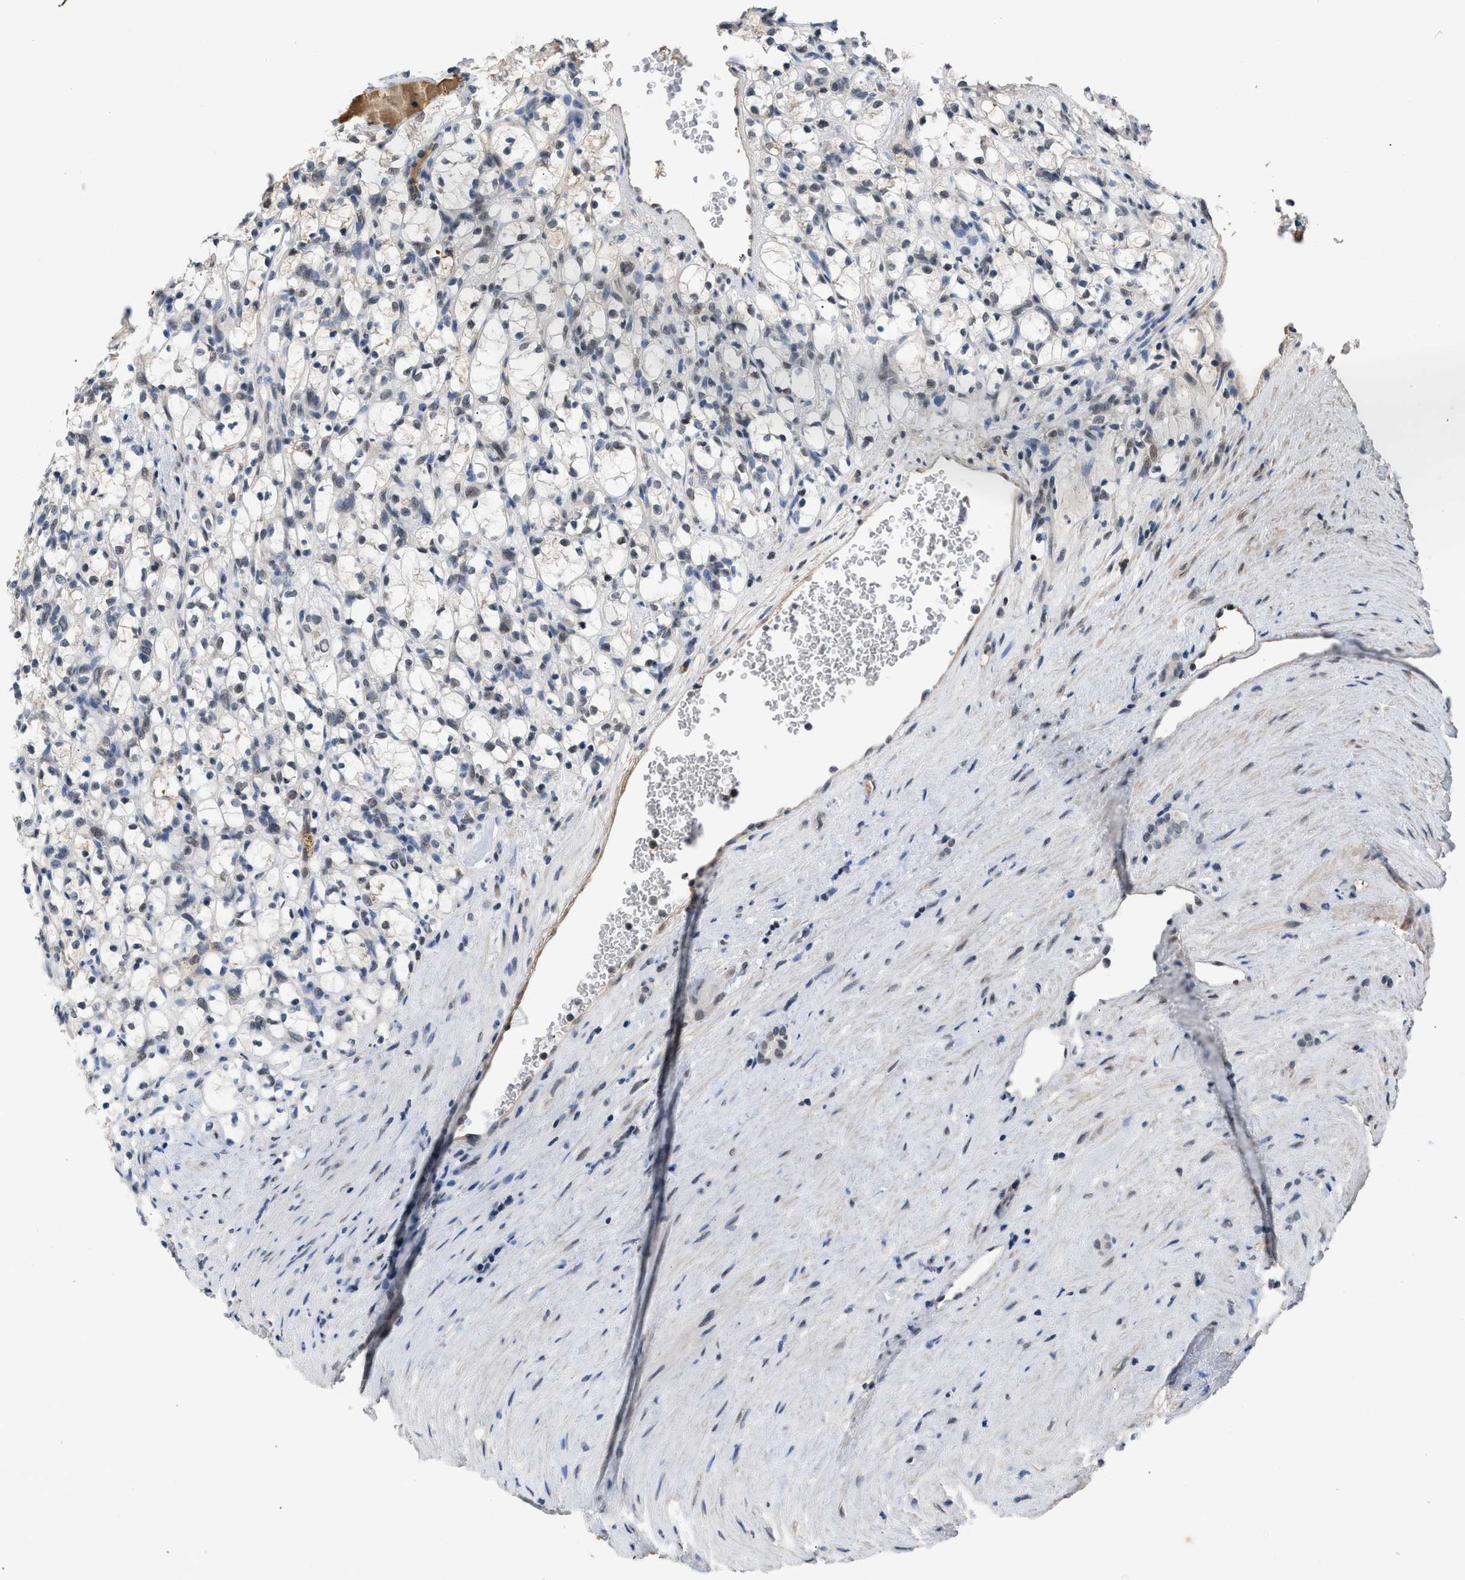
{"staining": {"intensity": "weak", "quantity": "25%-75%", "location": "nuclear"}, "tissue": "renal cancer", "cell_type": "Tumor cells", "image_type": "cancer", "snomed": [{"axis": "morphology", "description": "Adenocarcinoma, NOS"}, {"axis": "topography", "description": "Kidney"}], "caption": "Immunohistochemical staining of human renal adenocarcinoma displays low levels of weak nuclear positivity in approximately 25%-75% of tumor cells.", "gene": "TERF2IP", "patient": {"sex": "female", "age": 69}}